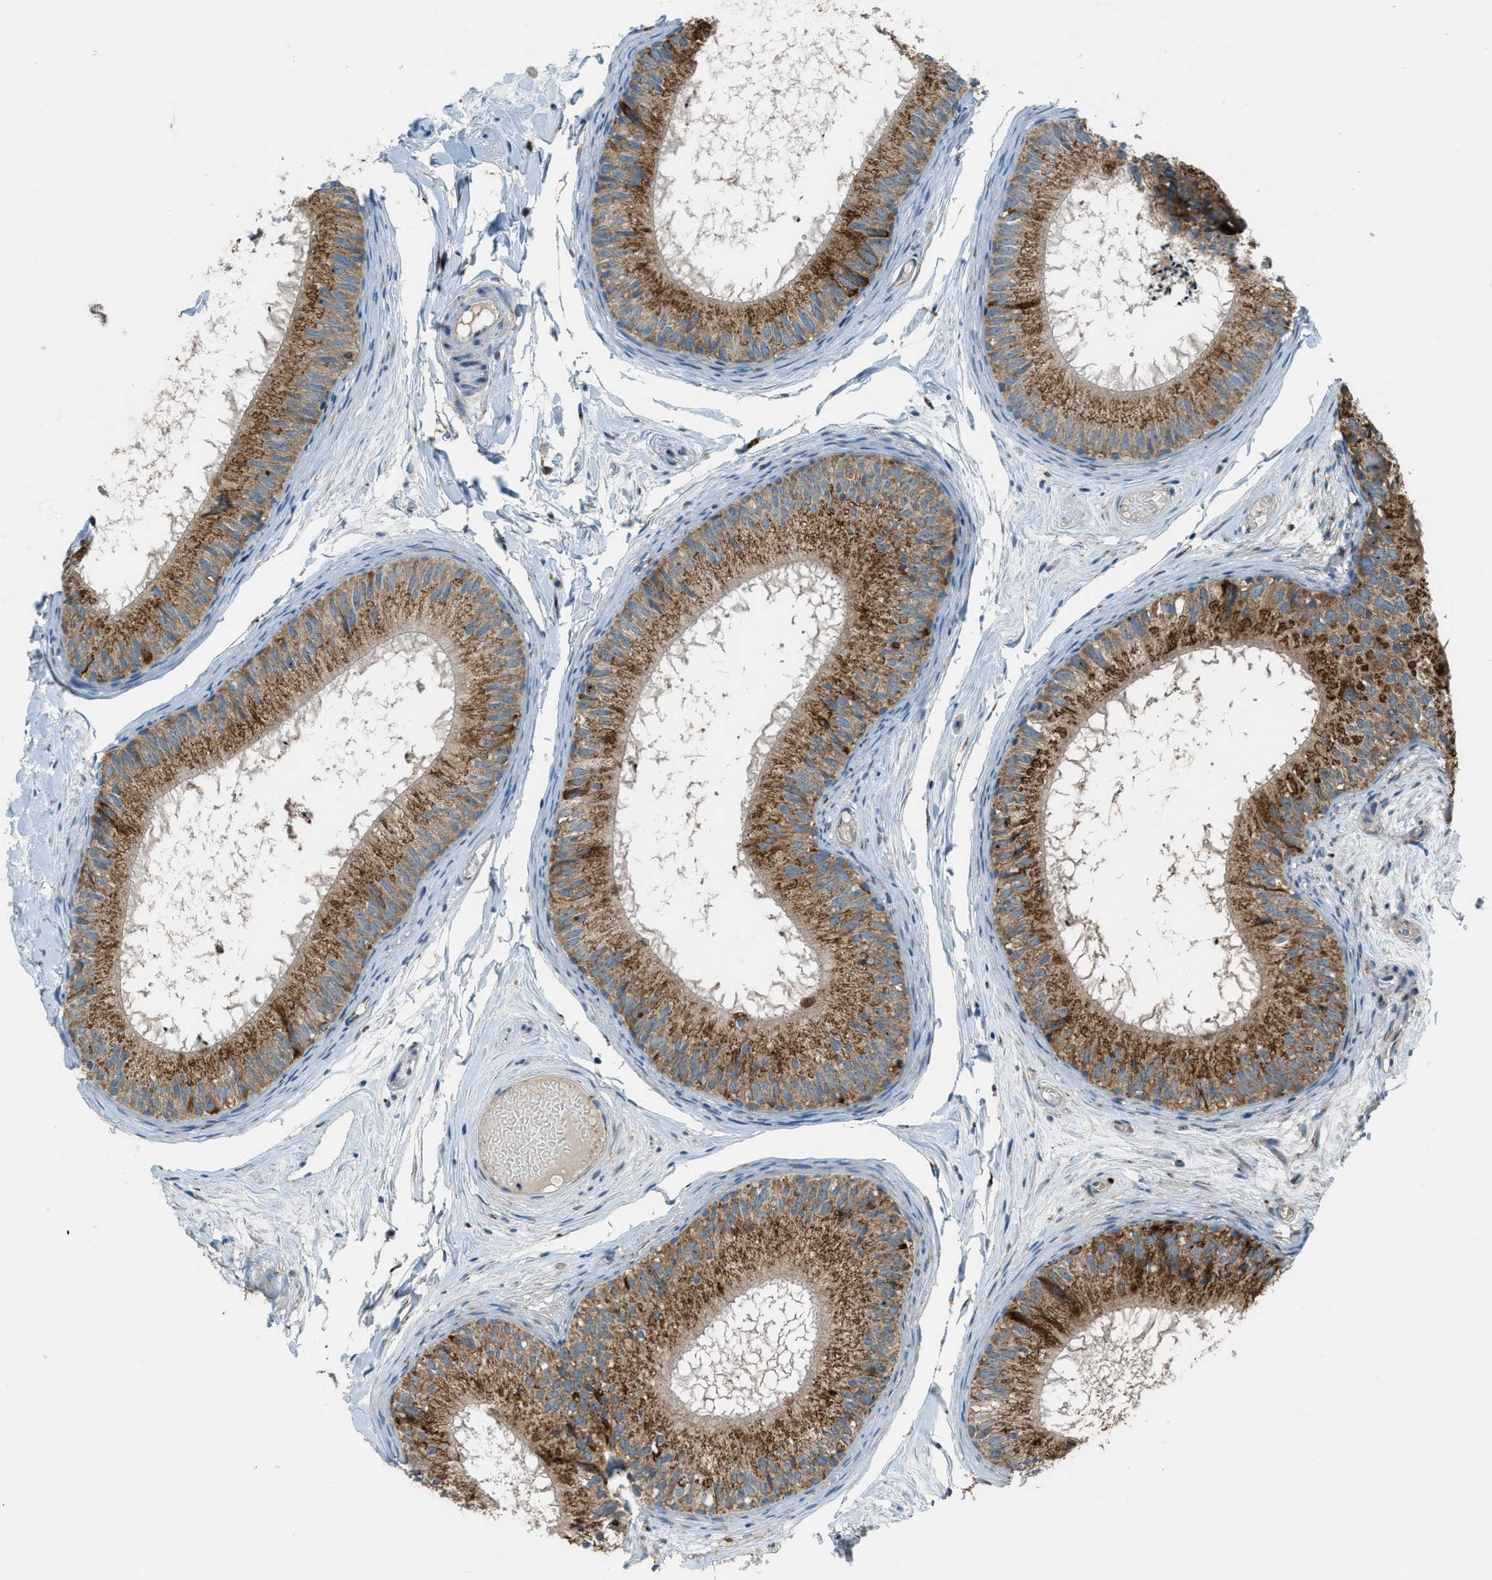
{"staining": {"intensity": "moderate", "quantity": ">75%", "location": "cytoplasmic/membranous"}, "tissue": "epididymis", "cell_type": "Glandular cells", "image_type": "normal", "snomed": [{"axis": "morphology", "description": "Normal tissue, NOS"}, {"axis": "topography", "description": "Epididymis"}], "caption": "High-power microscopy captured an IHC micrograph of unremarkable epididymis, revealing moderate cytoplasmic/membranous positivity in about >75% of glandular cells. The staining was performed using DAB, with brown indicating positive protein expression. Nuclei are stained blue with hematoxylin.", "gene": "BCKDK", "patient": {"sex": "male", "age": 46}}